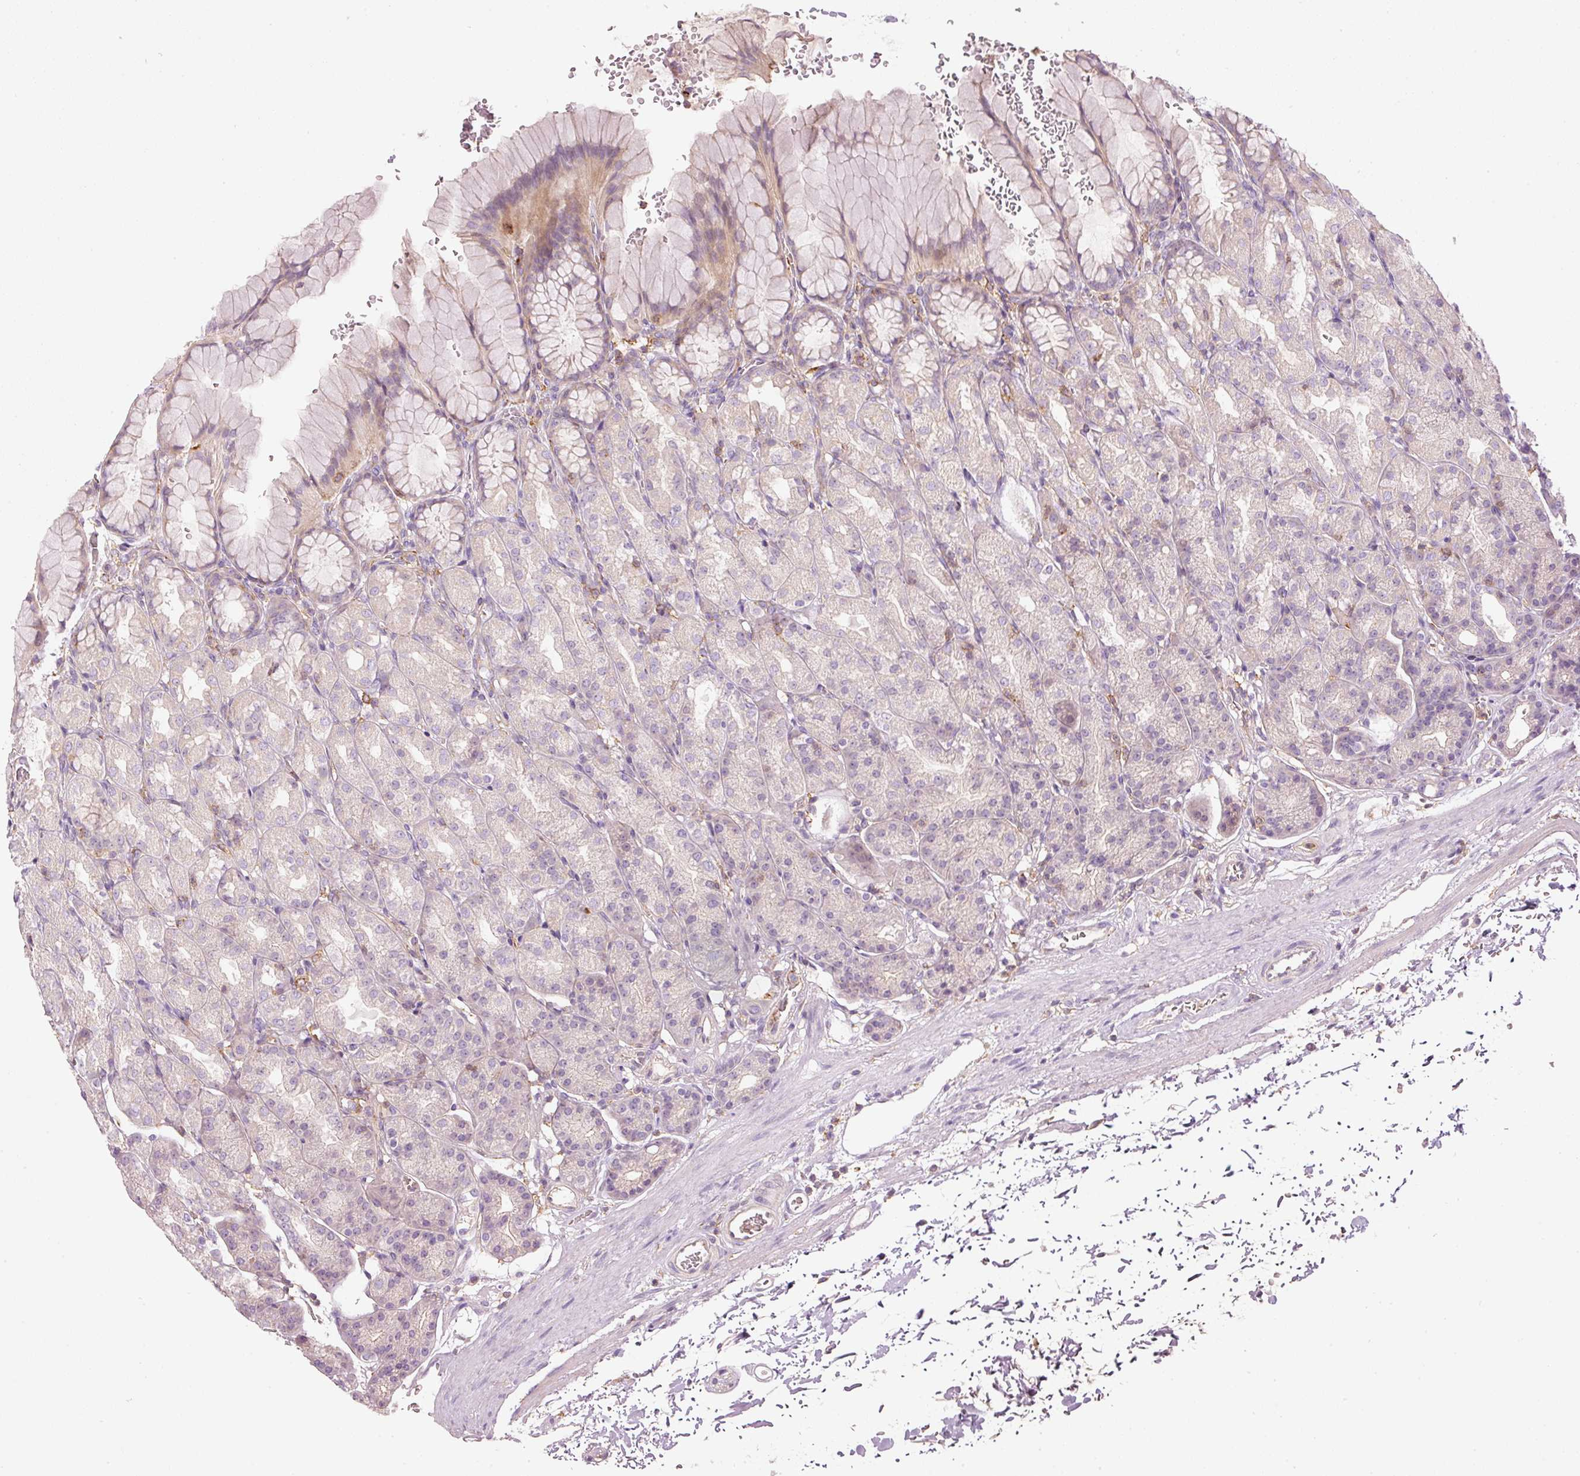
{"staining": {"intensity": "negative", "quantity": "none", "location": "none"}, "tissue": "stomach", "cell_type": "Glandular cells", "image_type": "normal", "snomed": [{"axis": "morphology", "description": "Normal tissue, NOS"}, {"axis": "topography", "description": "Stomach, upper"}], "caption": "Protein analysis of normal stomach exhibits no significant expression in glandular cells.", "gene": "SIPA1", "patient": {"sex": "female", "age": 81}}